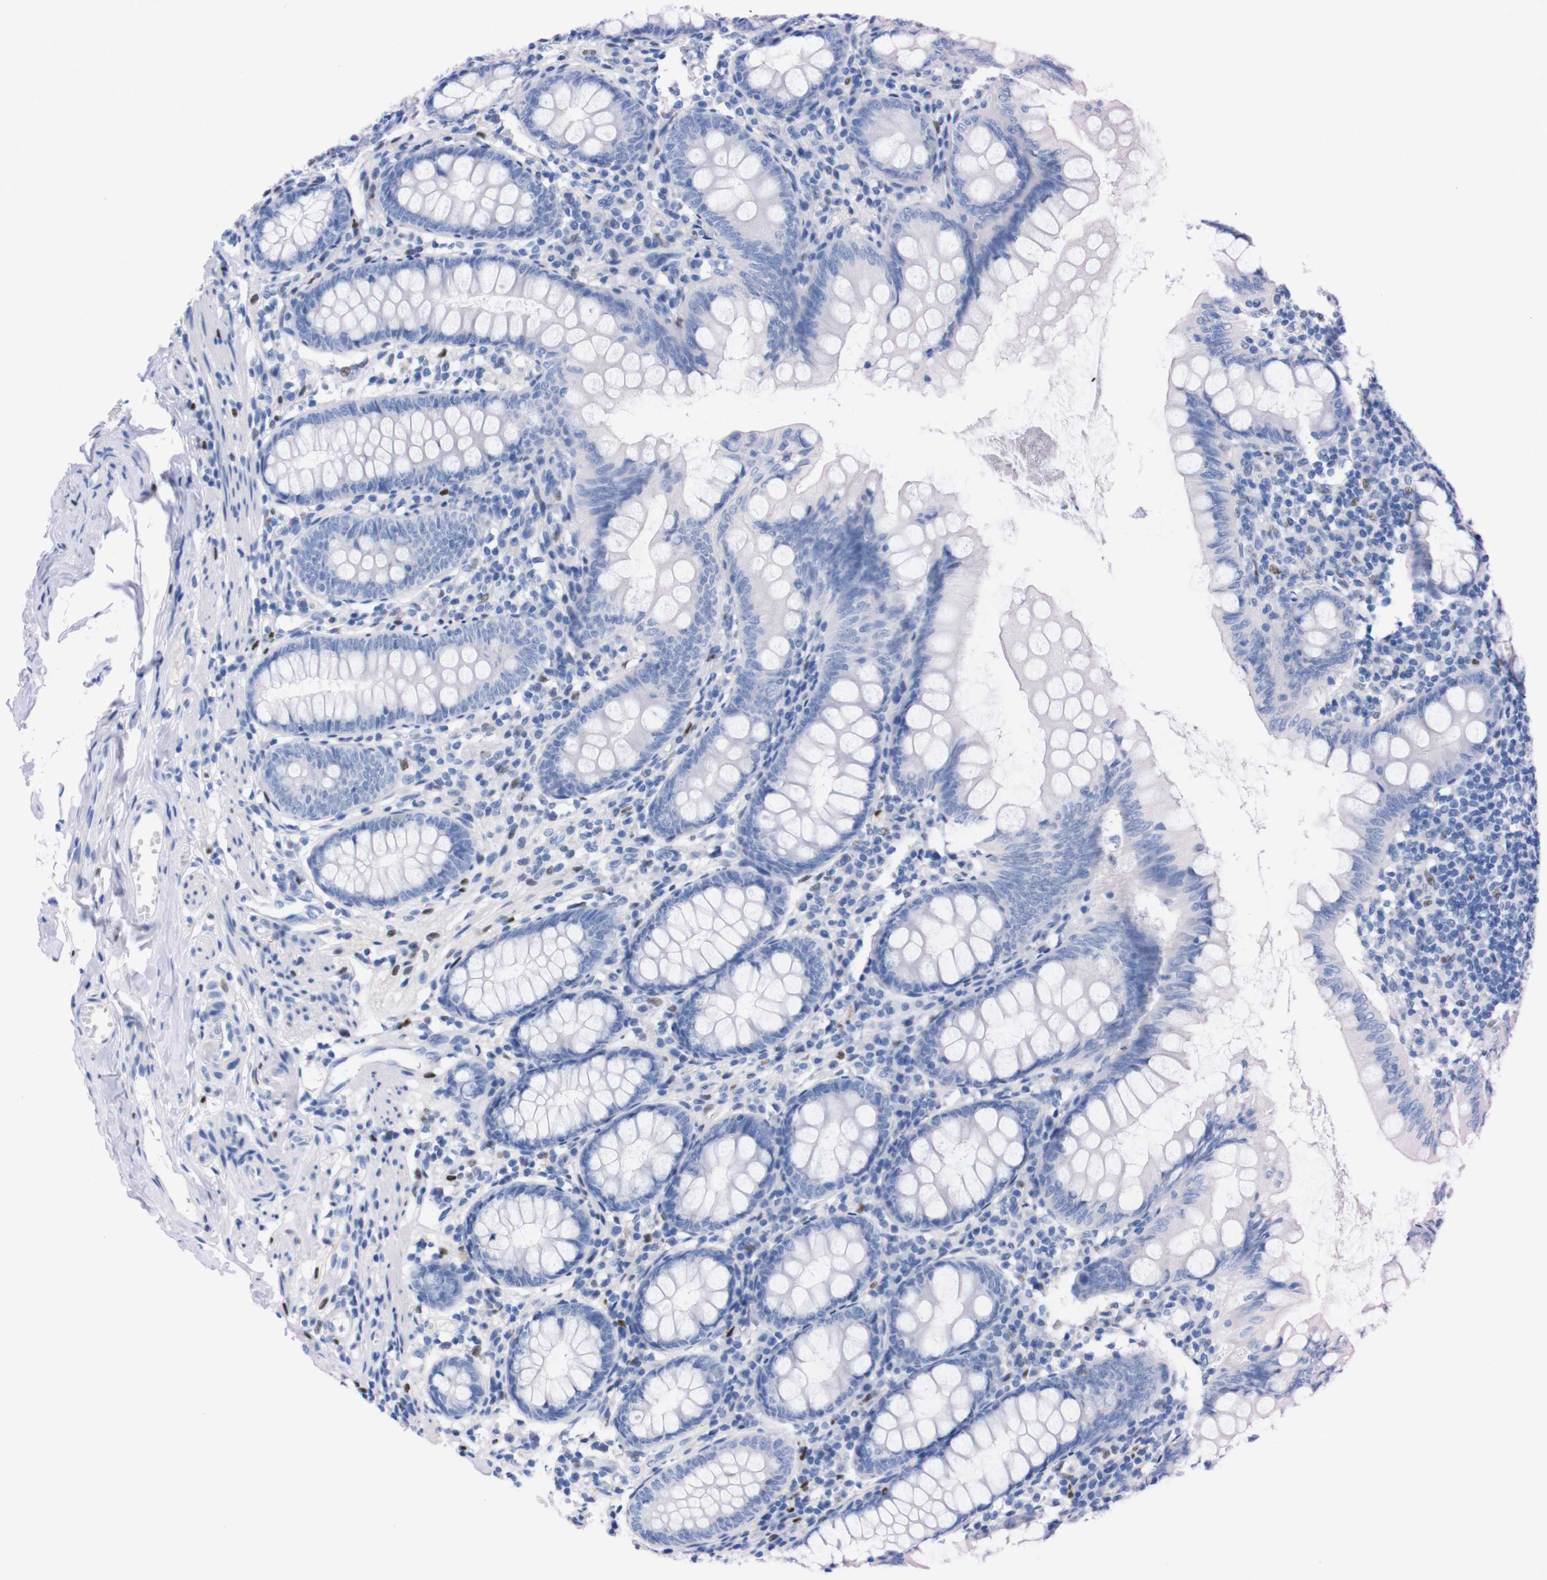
{"staining": {"intensity": "negative", "quantity": "none", "location": "none"}, "tissue": "appendix", "cell_type": "Glandular cells", "image_type": "normal", "snomed": [{"axis": "morphology", "description": "Normal tissue, NOS"}, {"axis": "topography", "description": "Appendix"}], "caption": "The image demonstrates no staining of glandular cells in normal appendix.", "gene": "P2RY12", "patient": {"sex": "female", "age": 77}}